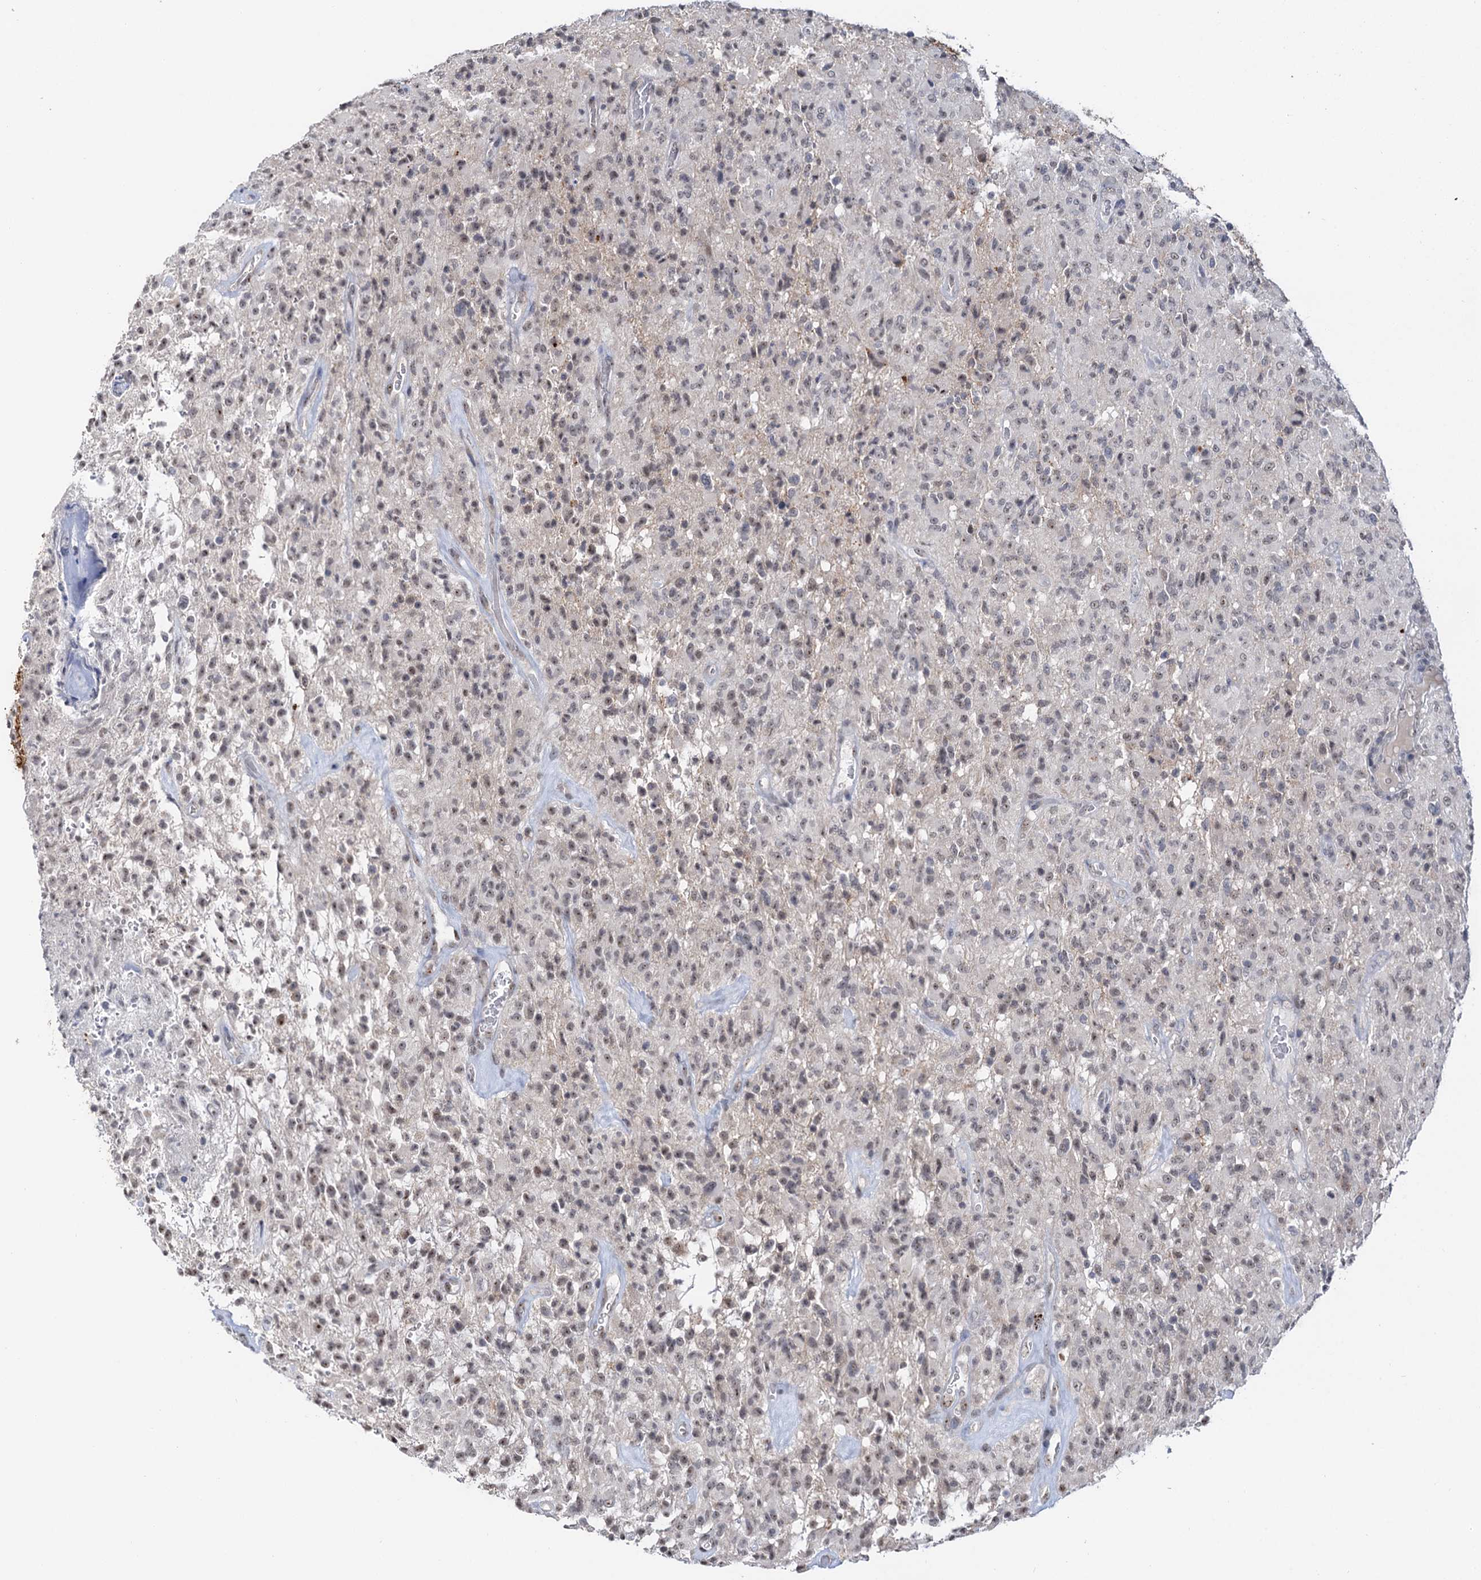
{"staining": {"intensity": "weak", "quantity": "25%-75%", "location": "nuclear"}, "tissue": "glioma", "cell_type": "Tumor cells", "image_type": "cancer", "snomed": [{"axis": "morphology", "description": "Glioma, malignant, High grade"}, {"axis": "topography", "description": "Brain"}], "caption": "Immunohistochemistry photomicrograph of neoplastic tissue: human glioma stained using IHC exhibits low levels of weak protein expression localized specifically in the nuclear of tumor cells, appearing as a nuclear brown color.", "gene": "NAT10", "patient": {"sex": "female", "age": 57}}